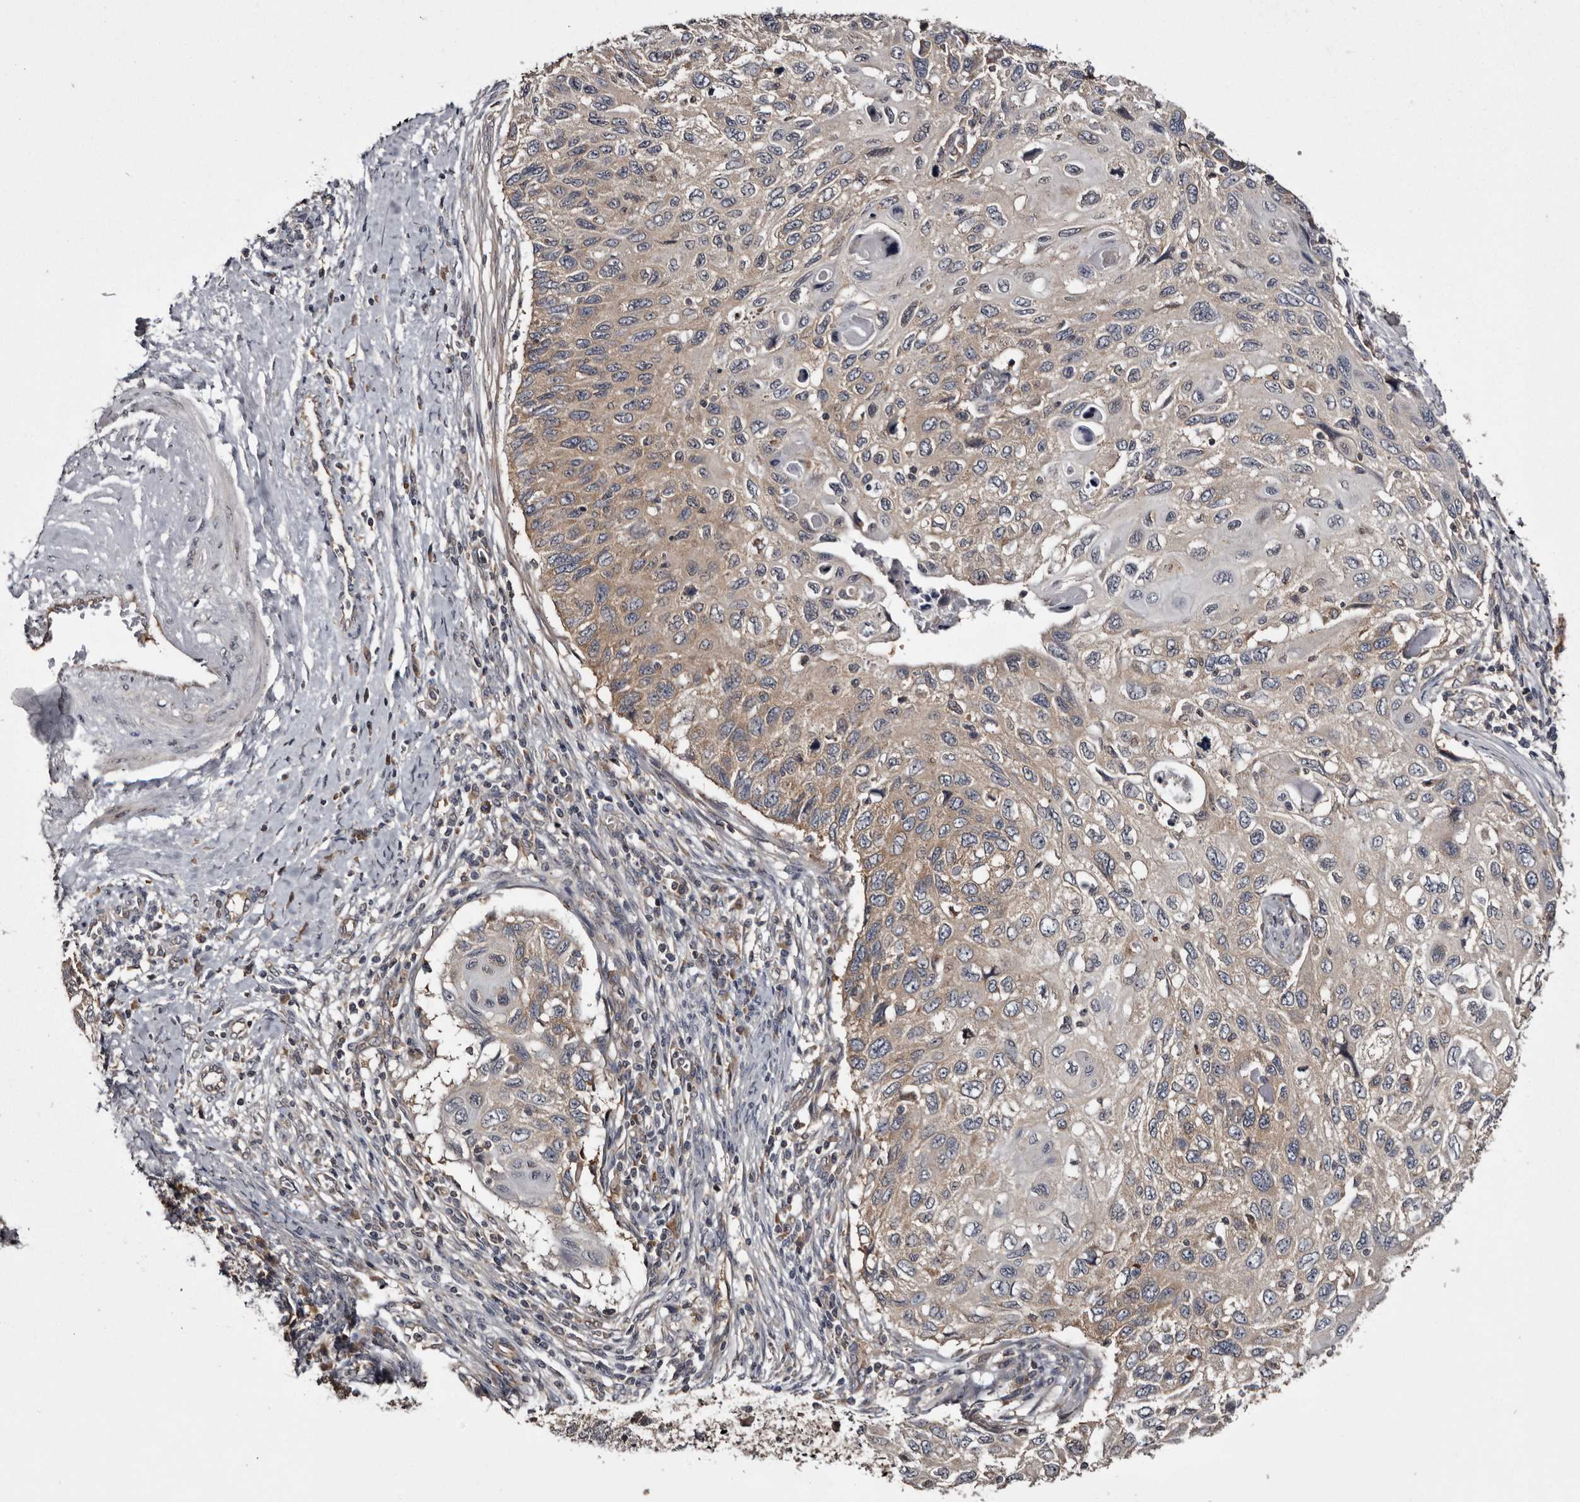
{"staining": {"intensity": "weak", "quantity": ">75%", "location": "cytoplasmic/membranous"}, "tissue": "cervical cancer", "cell_type": "Tumor cells", "image_type": "cancer", "snomed": [{"axis": "morphology", "description": "Squamous cell carcinoma, NOS"}, {"axis": "topography", "description": "Cervix"}], "caption": "Squamous cell carcinoma (cervical) was stained to show a protein in brown. There is low levels of weak cytoplasmic/membranous staining in approximately >75% of tumor cells. (DAB IHC, brown staining for protein, blue staining for nuclei).", "gene": "DARS1", "patient": {"sex": "female", "age": 70}}